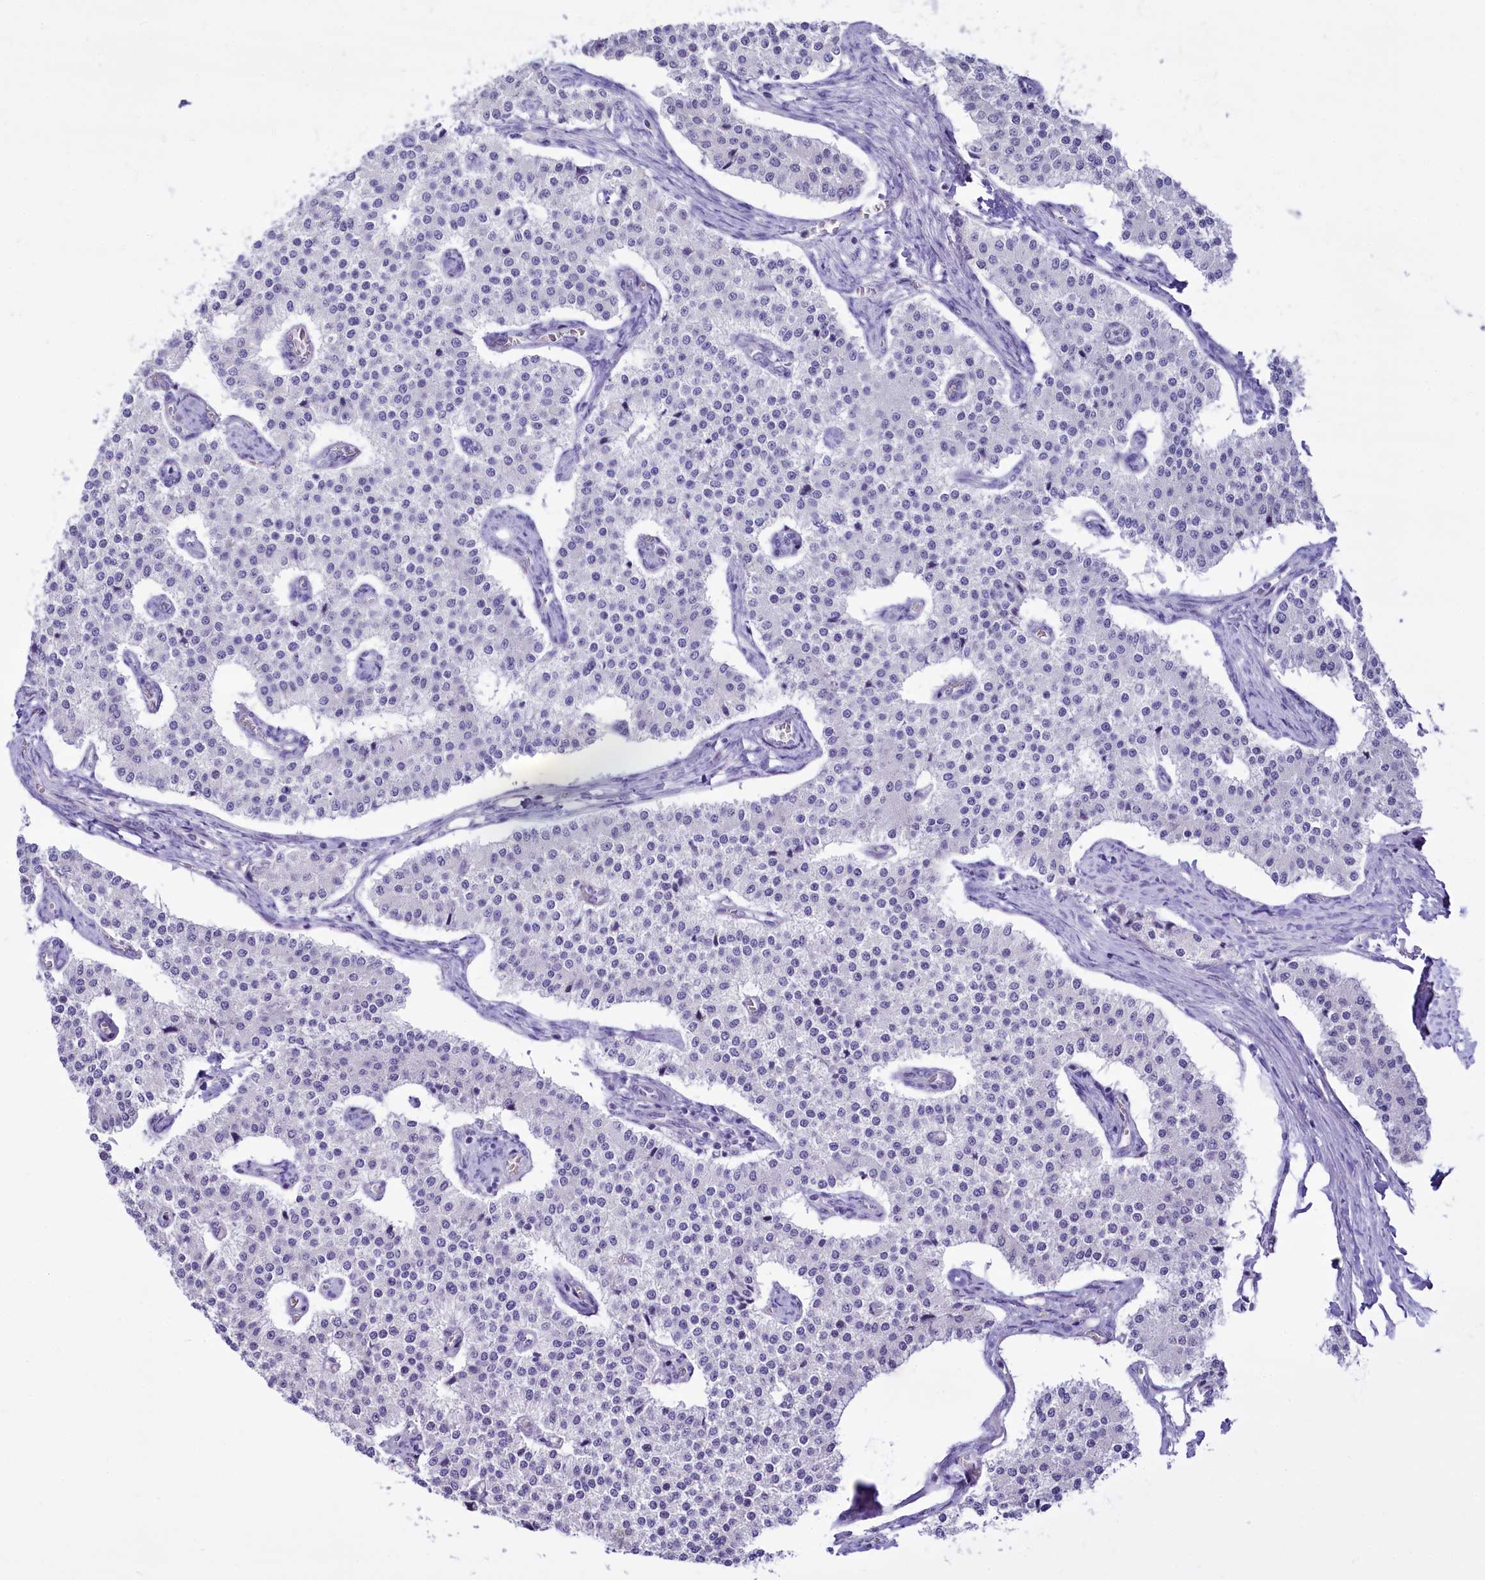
{"staining": {"intensity": "negative", "quantity": "none", "location": "none"}, "tissue": "carcinoid", "cell_type": "Tumor cells", "image_type": "cancer", "snomed": [{"axis": "morphology", "description": "Carcinoid, malignant, NOS"}, {"axis": "topography", "description": "Colon"}], "caption": "This image is of carcinoid stained with immunohistochemistry (IHC) to label a protein in brown with the nuclei are counter-stained blue. There is no positivity in tumor cells. (IHC, brightfield microscopy, high magnification).", "gene": "BANK1", "patient": {"sex": "female", "age": 52}}